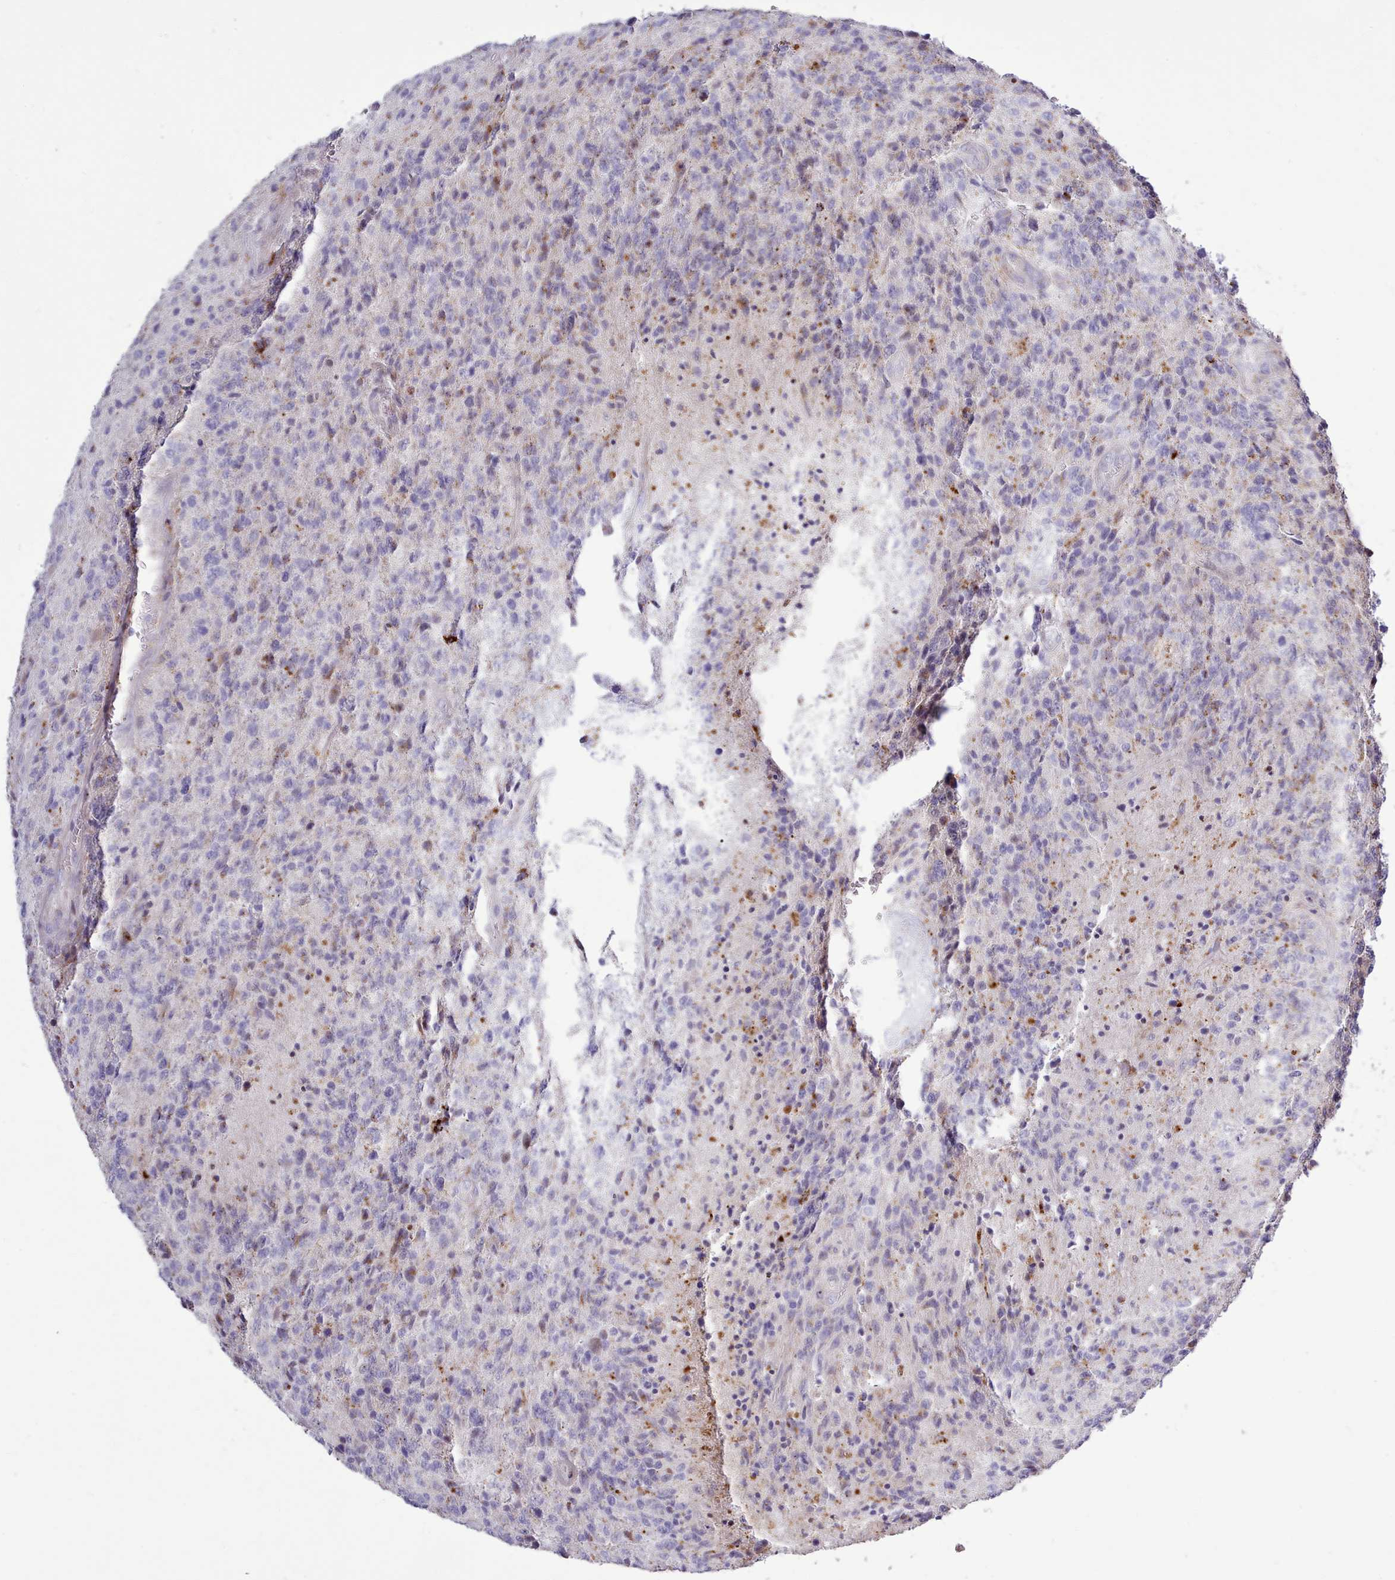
{"staining": {"intensity": "negative", "quantity": "none", "location": "none"}, "tissue": "glioma", "cell_type": "Tumor cells", "image_type": "cancer", "snomed": [{"axis": "morphology", "description": "Glioma, malignant, High grade"}, {"axis": "topography", "description": "Brain"}], "caption": "DAB (3,3'-diaminobenzidine) immunohistochemical staining of high-grade glioma (malignant) displays no significant positivity in tumor cells.", "gene": "SRD5A1", "patient": {"sex": "male", "age": 36}}